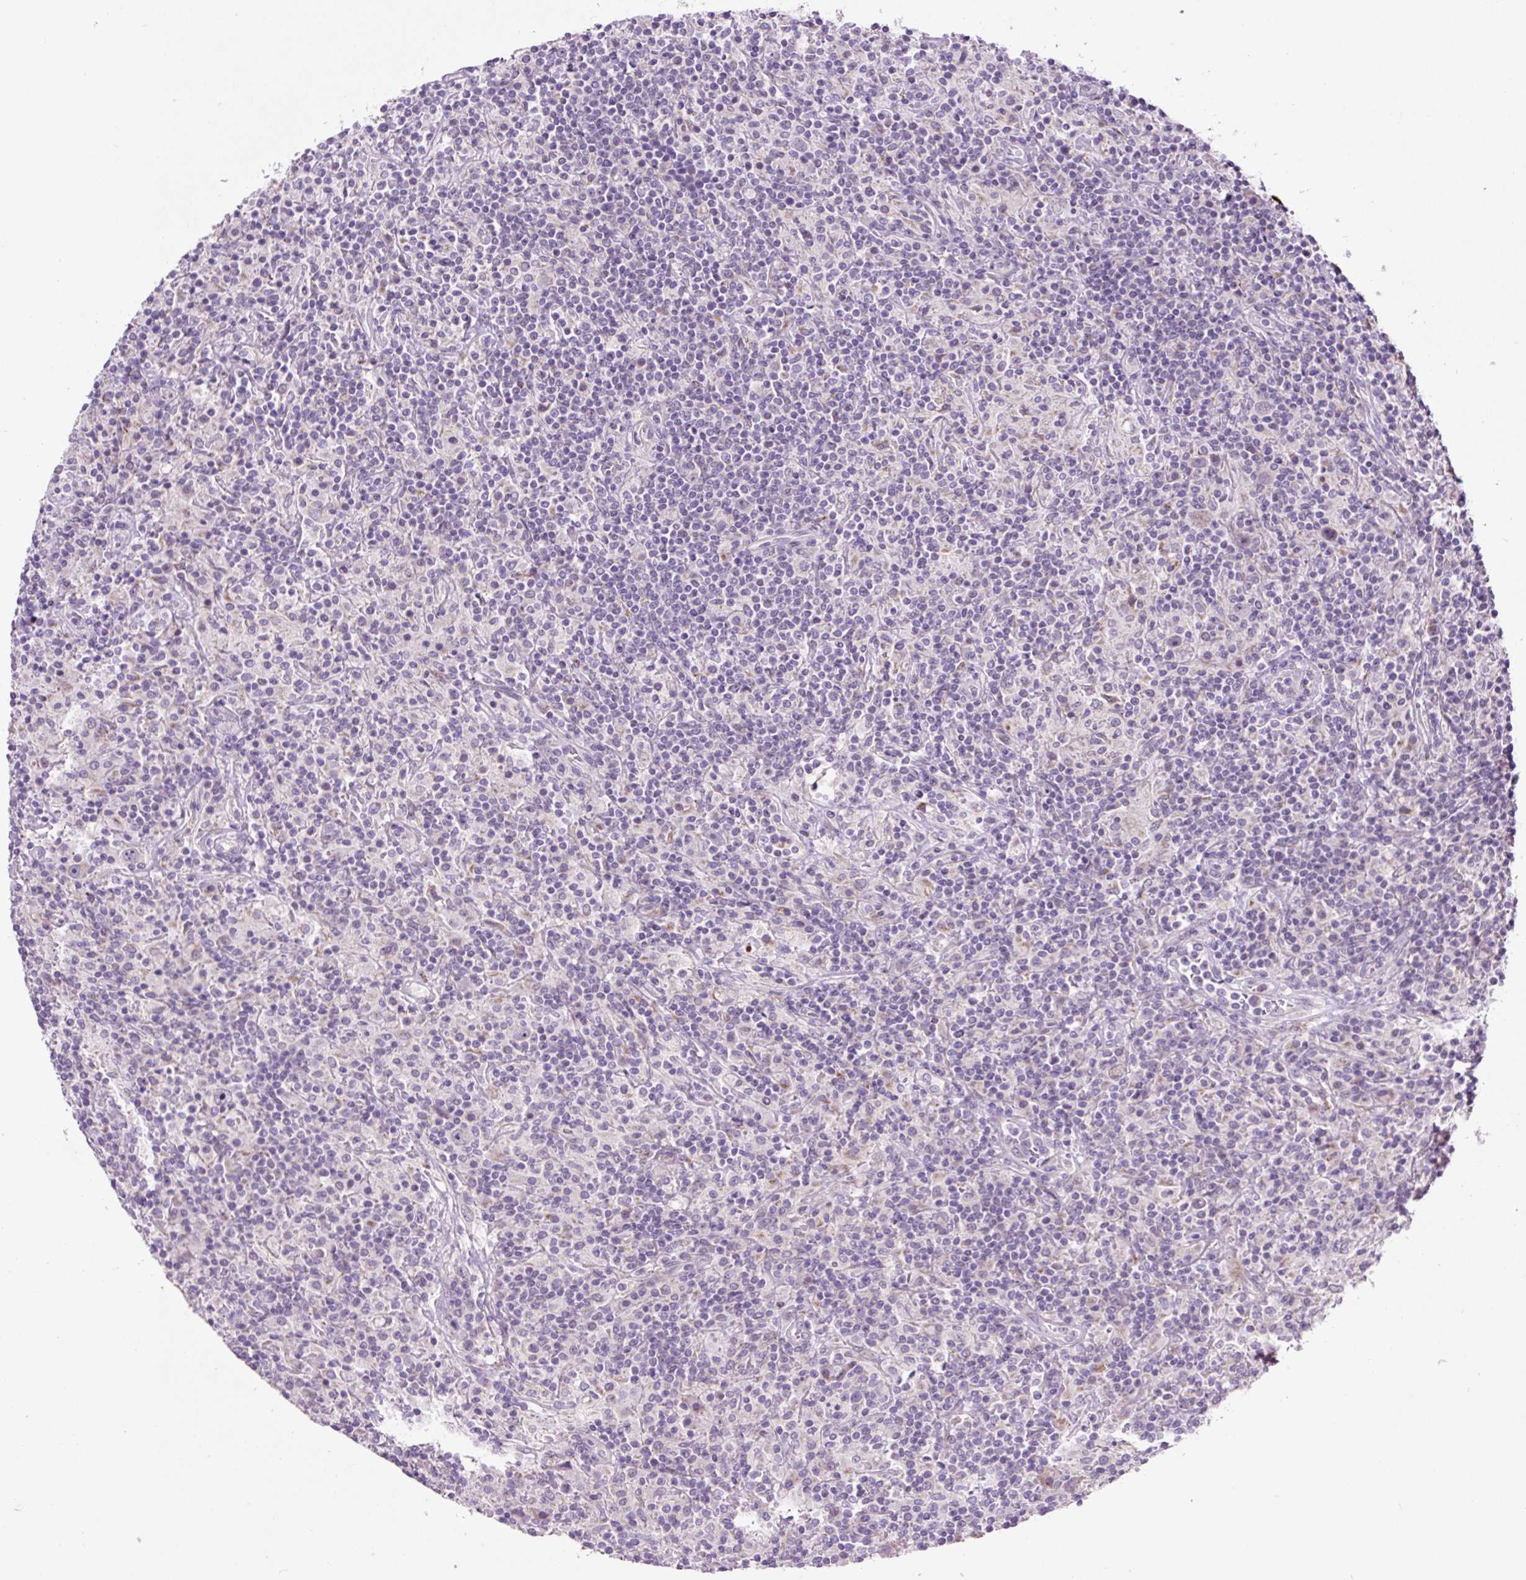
{"staining": {"intensity": "negative", "quantity": "none", "location": "none"}, "tissue": "lymphoma", "cell_type": "Tumor cells", "image_type": "cancer", "snomed": [{"axis": "morphology", "description": "Hodgkin's disease, NOS"}, {"axis": "topography", "description": "Lymph node"}], "caption": "Immunohistochemical staining of human Hodgkin's disease exhibits no significant positivity in tumor cells.", "gene": "OGDHL", "patient": {"sex": "male", "age": 70}}